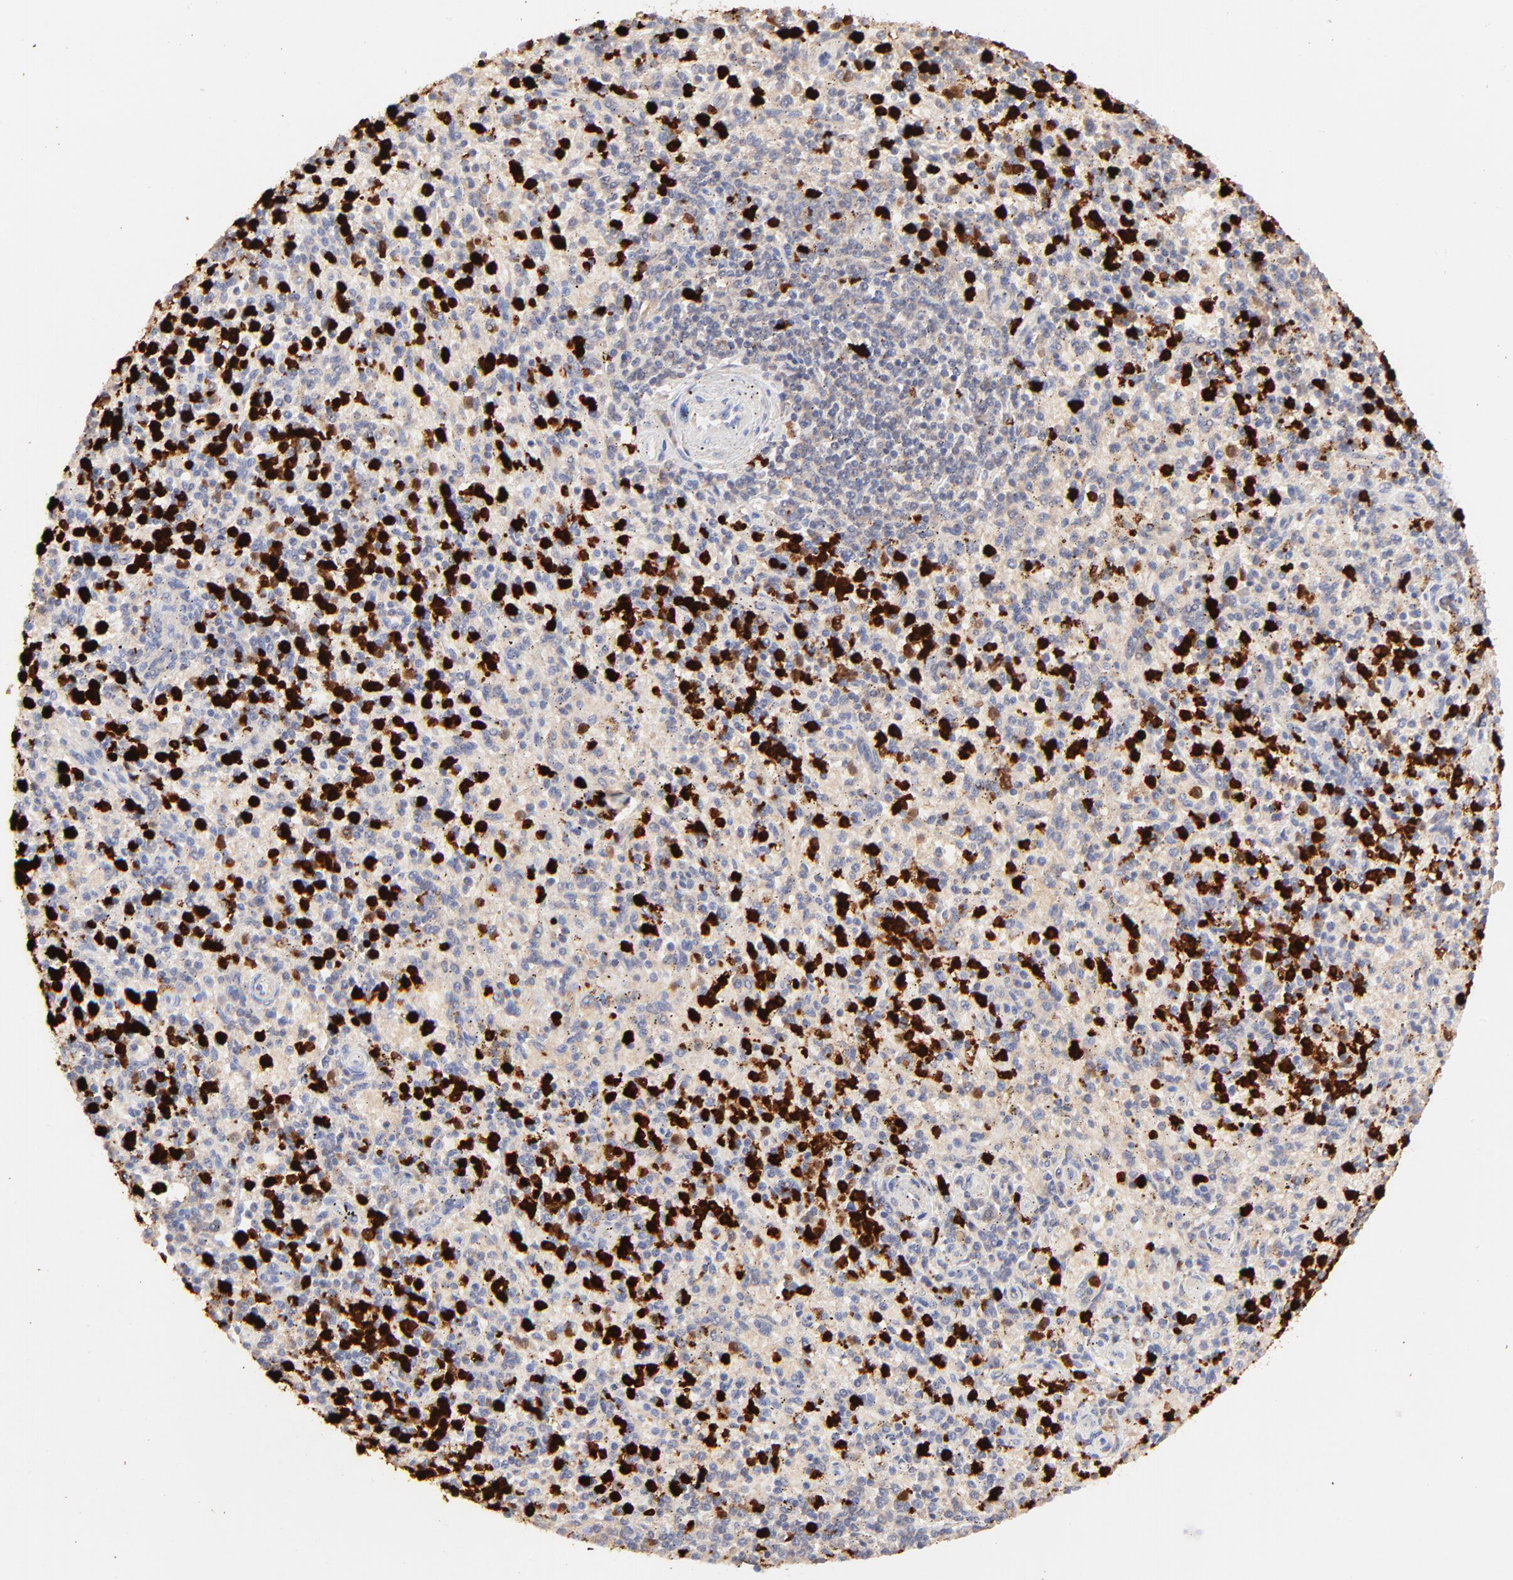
{"staining": {"intensity": "strong", "quantity": "25%-75%", "location": "cytoplasmic/membranous,nuclear"}, "tissue": "spleen", "cell_type": "Cells in red pulp", "image_type": "normal", "snomed": [{"axis": "morphology", "description": "Normal tissue, NOS"}, {"axis": "topography", "description": "Spleen"}], "caption": "A photomicrograph of human spleen stained for a protein exhibits strong cytoplasmic/membranous,nuclear brown staining in cells in red pulp. Ihc stains the protein of interest in brown and the nuclei are stained blue.", "gene": "S100A12", "patient": {"sex": "male", "age": 72}}